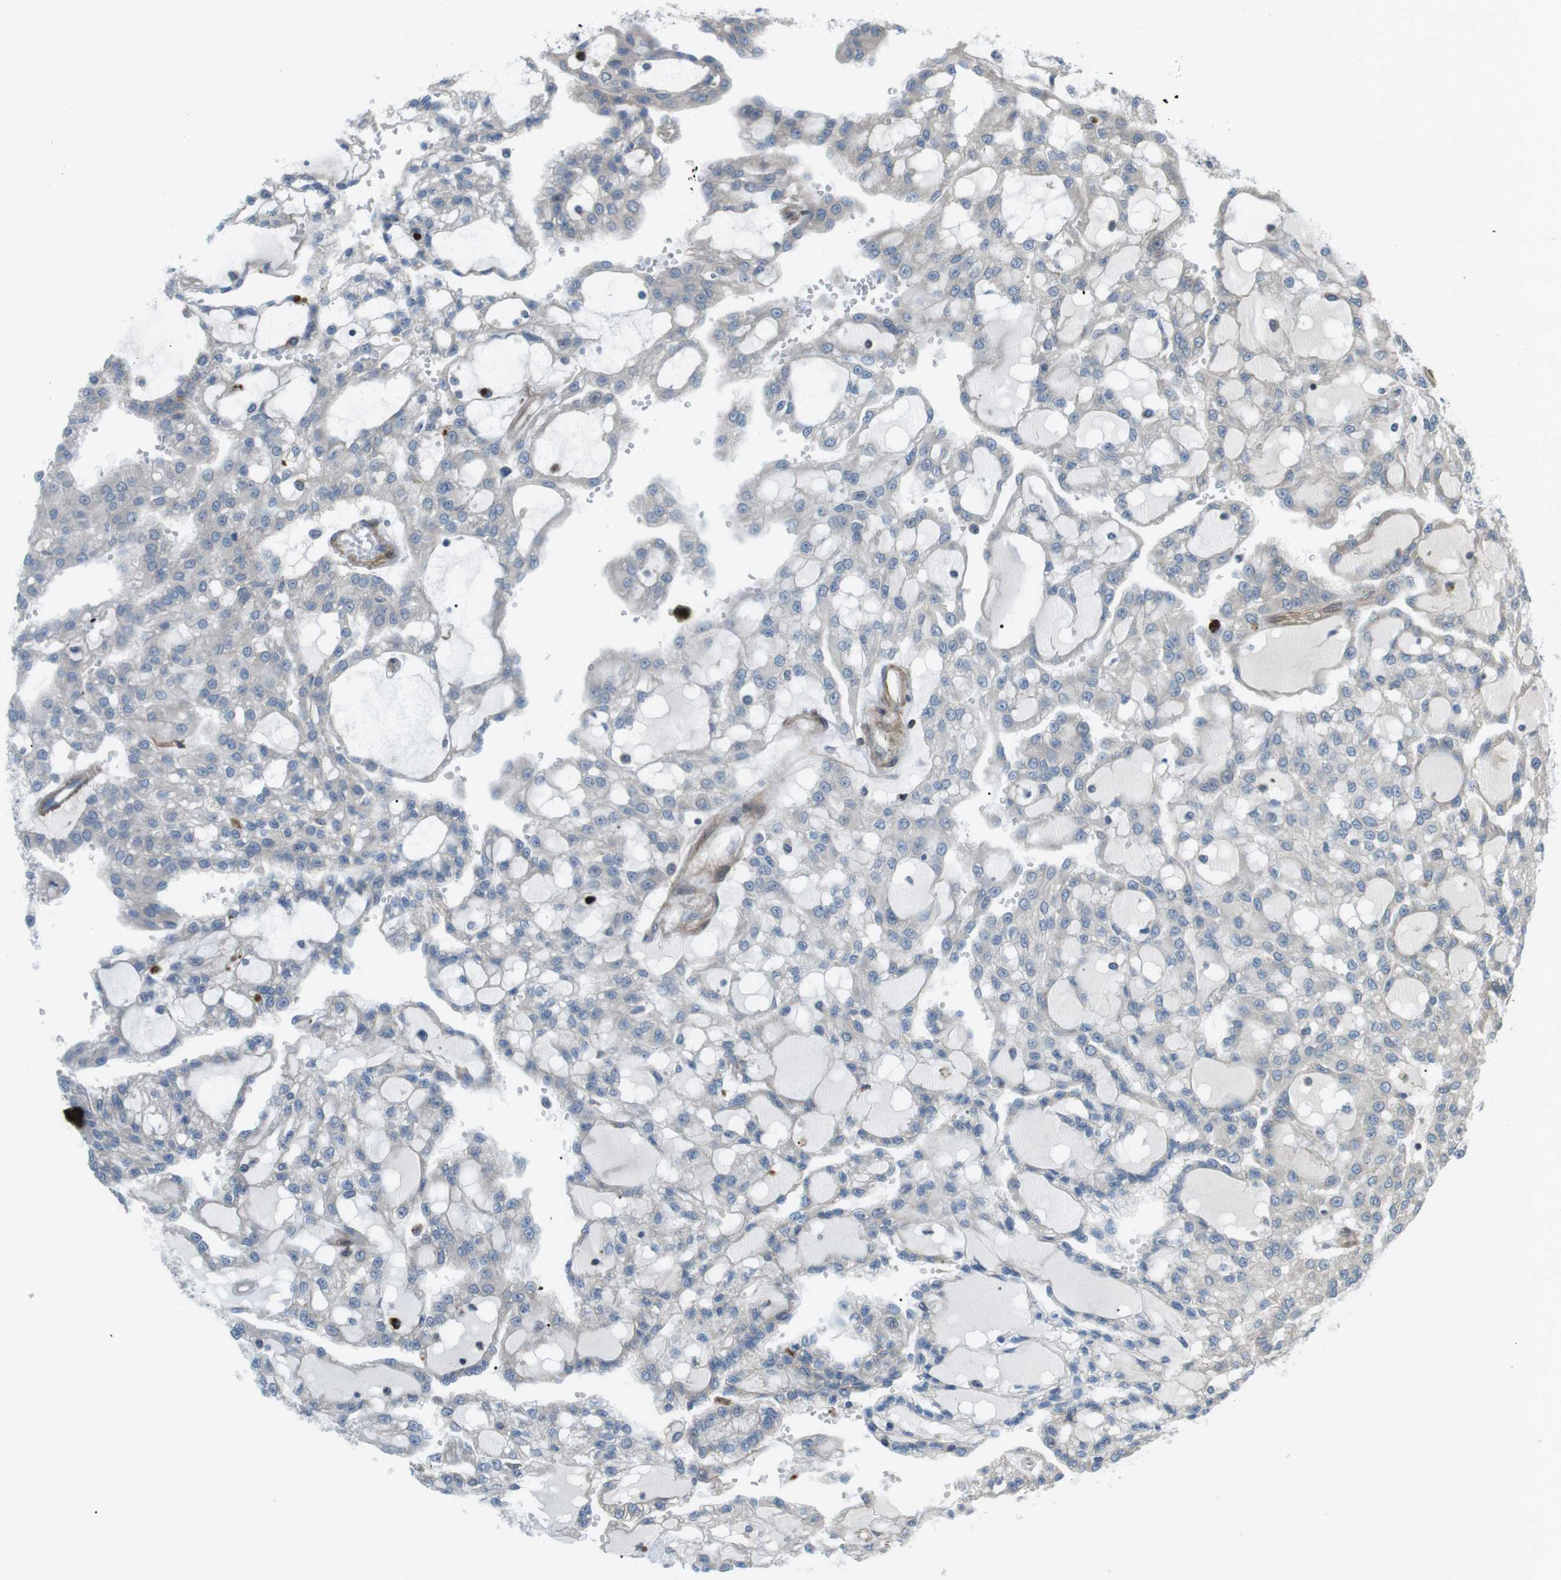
{"staining": {"intensity": "weak", "quantity": "25%-75%", "location": "cytoplasmic/membranous"}, "tissue": "renal cancer", "cell_type": "Tumor cells", "image_type": "cancer", "snomed": [{"axis": "morphology", "description": "Adenocarcinoma, NOS"}, {"axis": "topography", "description": "Kidney"}], "caption": "Immunohistochemistry (IHC) photomicrograph of renal adenocarcinoma stained for a protein (brown), which displays low levels of weak cytoplasmic/membranous staining in about 25%-75% of tumor cells.", "gene": "KANK2", "patient": {"sex": "male", "age": 63}}